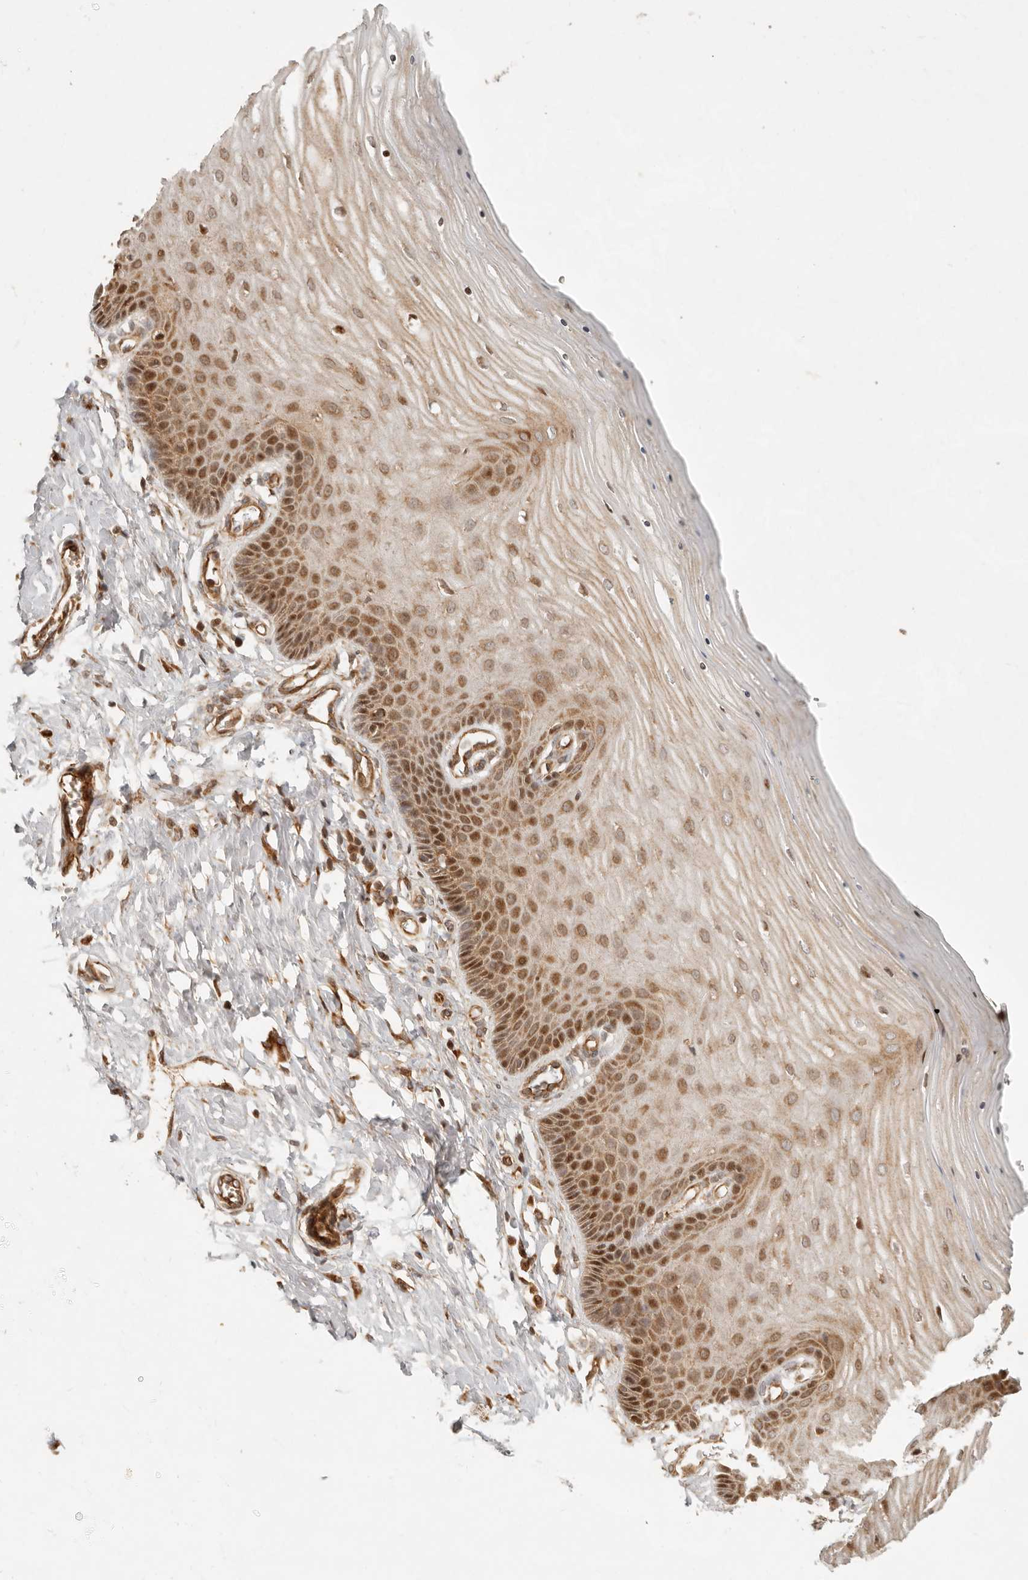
{"staining": {"intensity": "moderate", "quantity": ">75%", "location": "cytoplasmic/membranous,nuclear"}, "tissue": "cervix", "cell_type": "Glandular cells", "image_type": "normal", "snomed": [{"axis": "morphology", "description": "Normal tissue, NOS"}, {"axis": "topography", "description": "Cervix"}], "caption": "Immunohistochemical staining of unremarkable cervix reveals medium levels of moderate cytoplasmic/membranous,nuclear positivity in about >75% of glandular cells.", "gene": "KLHL38", "patient": {"sex": "female", "age": 55}}